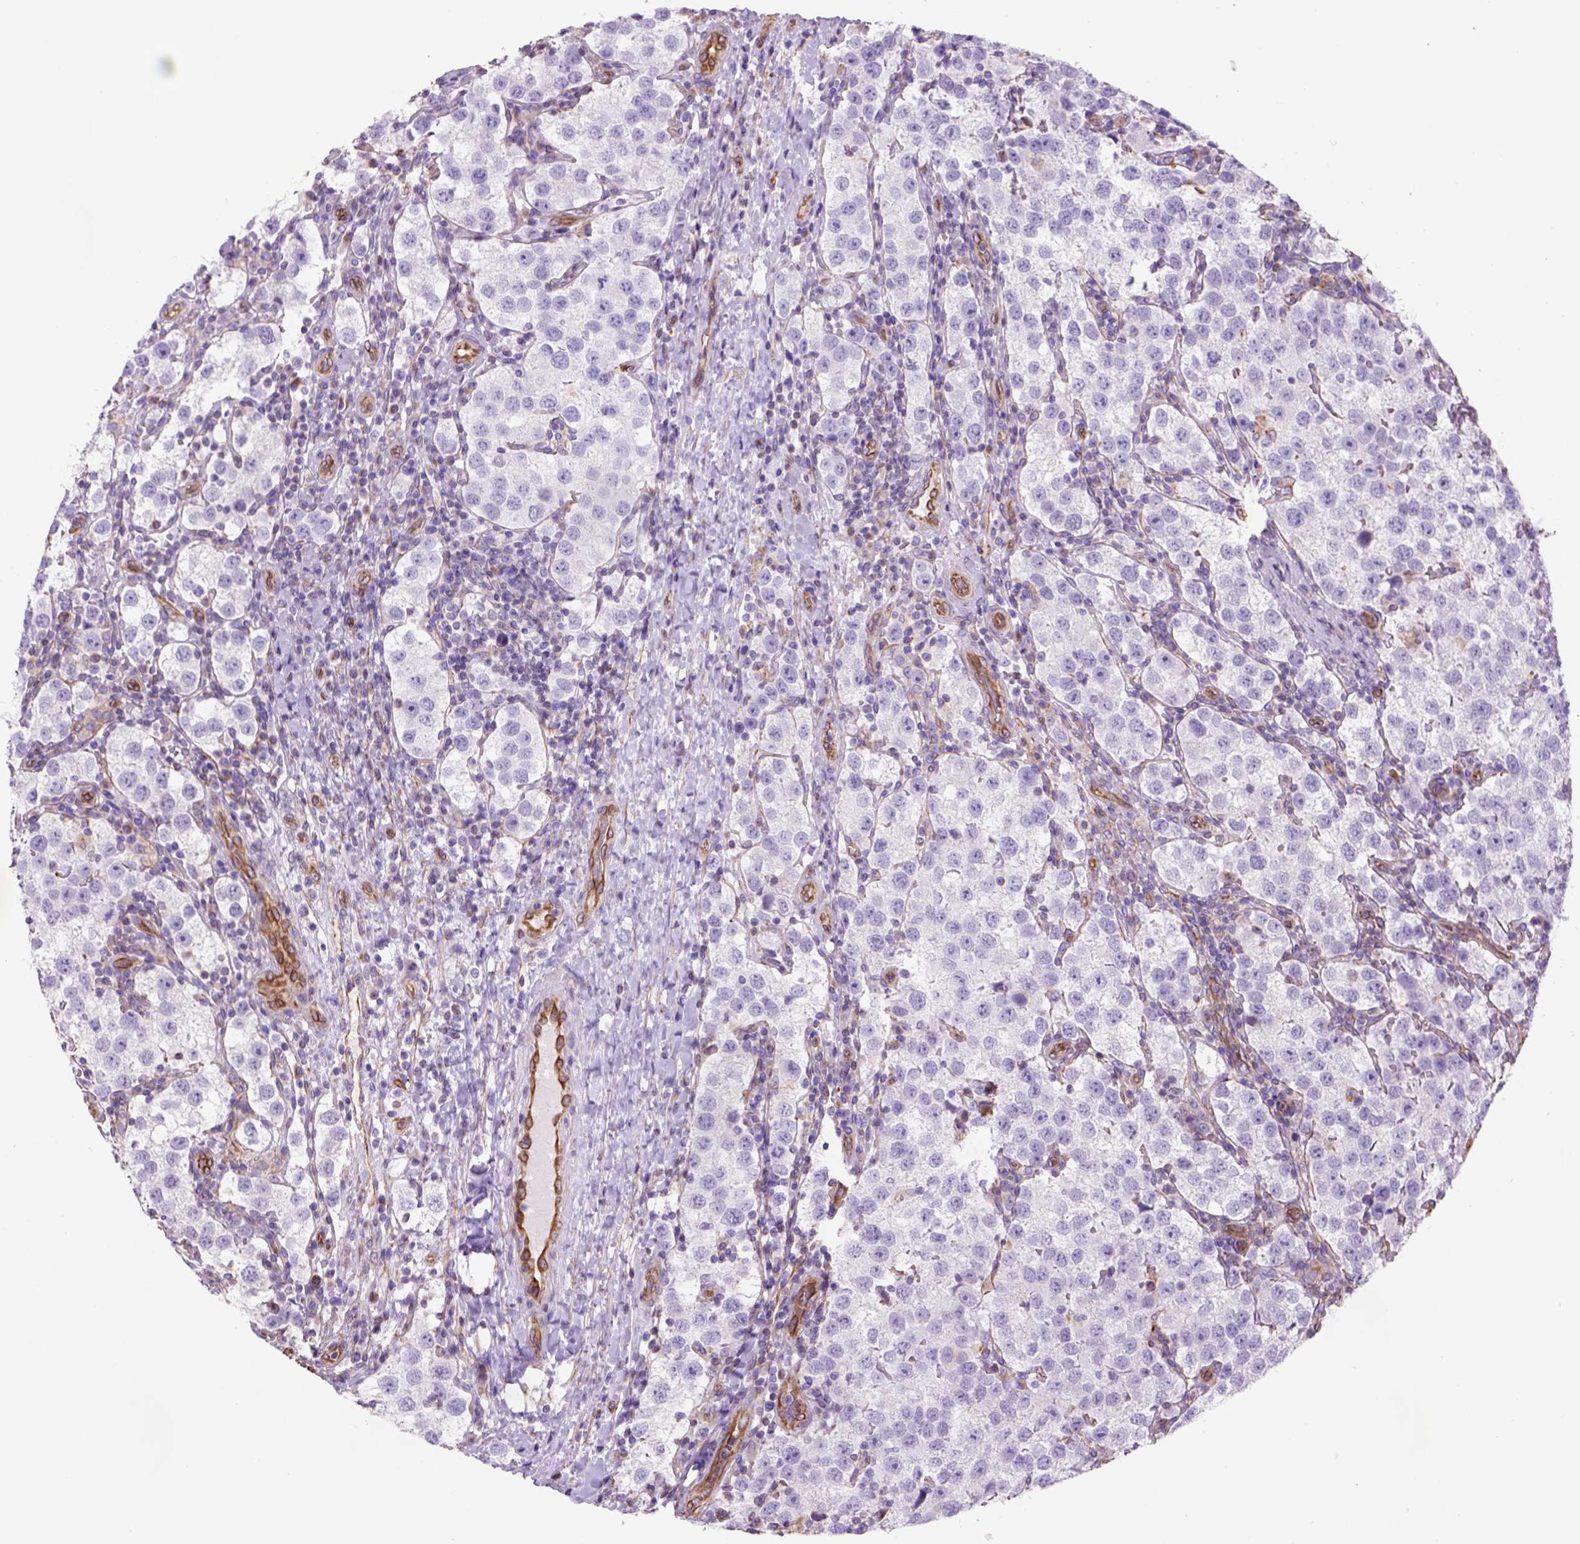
{"staining": {"intensity": "negative", "quantity": "none", "location": "none"}, "tissue": "testis cancer", "cell_type": "Tumor cells", "image_type": "cancer", "snomed": [{"axis": "morphology", "description": "Seminoma, NOS"}, {"axis": "topography", "description": "Testis"}], "caption": "Protein analysis of testis cancer (seminoma) reveals no significant staining in tumor cells.", "gene": "ZZZ3", "patient": {"sex": "male", "age": 37}}